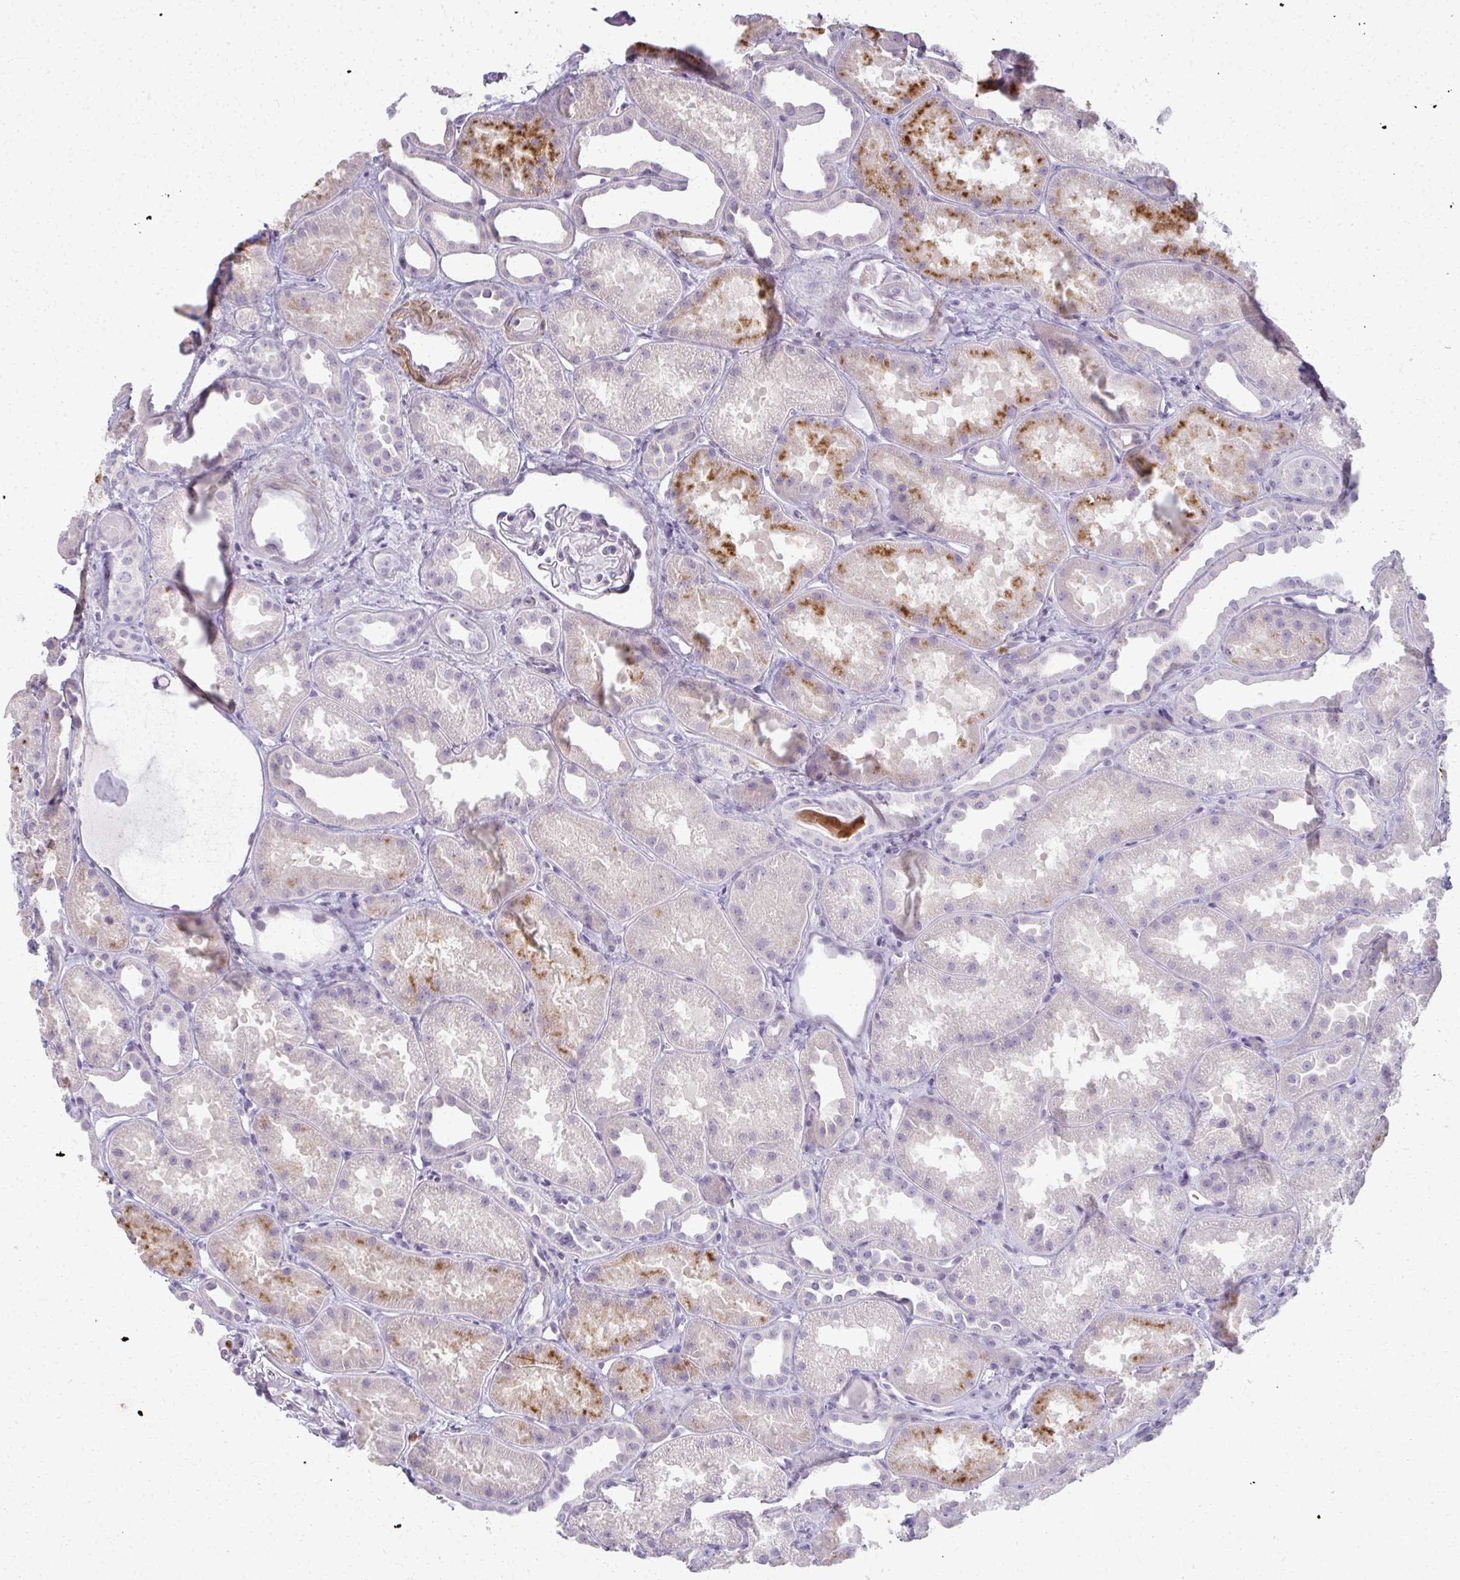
{"staining": {"intensity": "negative", "quantity": "none", "location": "none"}, "tissue": "kidney", "cell_type": "Cells in glomeruli", "image_type": "normal", "snomed": [{"axis": "morphology", "description": "Normal tissue, NOS"}, {"axis": "topography", "description": "Kidney"}], "caption": "High power microscopy image of an immunohistochemistry photomicrograph of unremarkable kidney, revealing no significant staining in cells in glomeruli. (Brightfield microscopy of DAB (3,3'-diaminobenzidine) IHC at high magnification).", "gene": "CA3", "patient": {"sex": "male", "age": 61}}